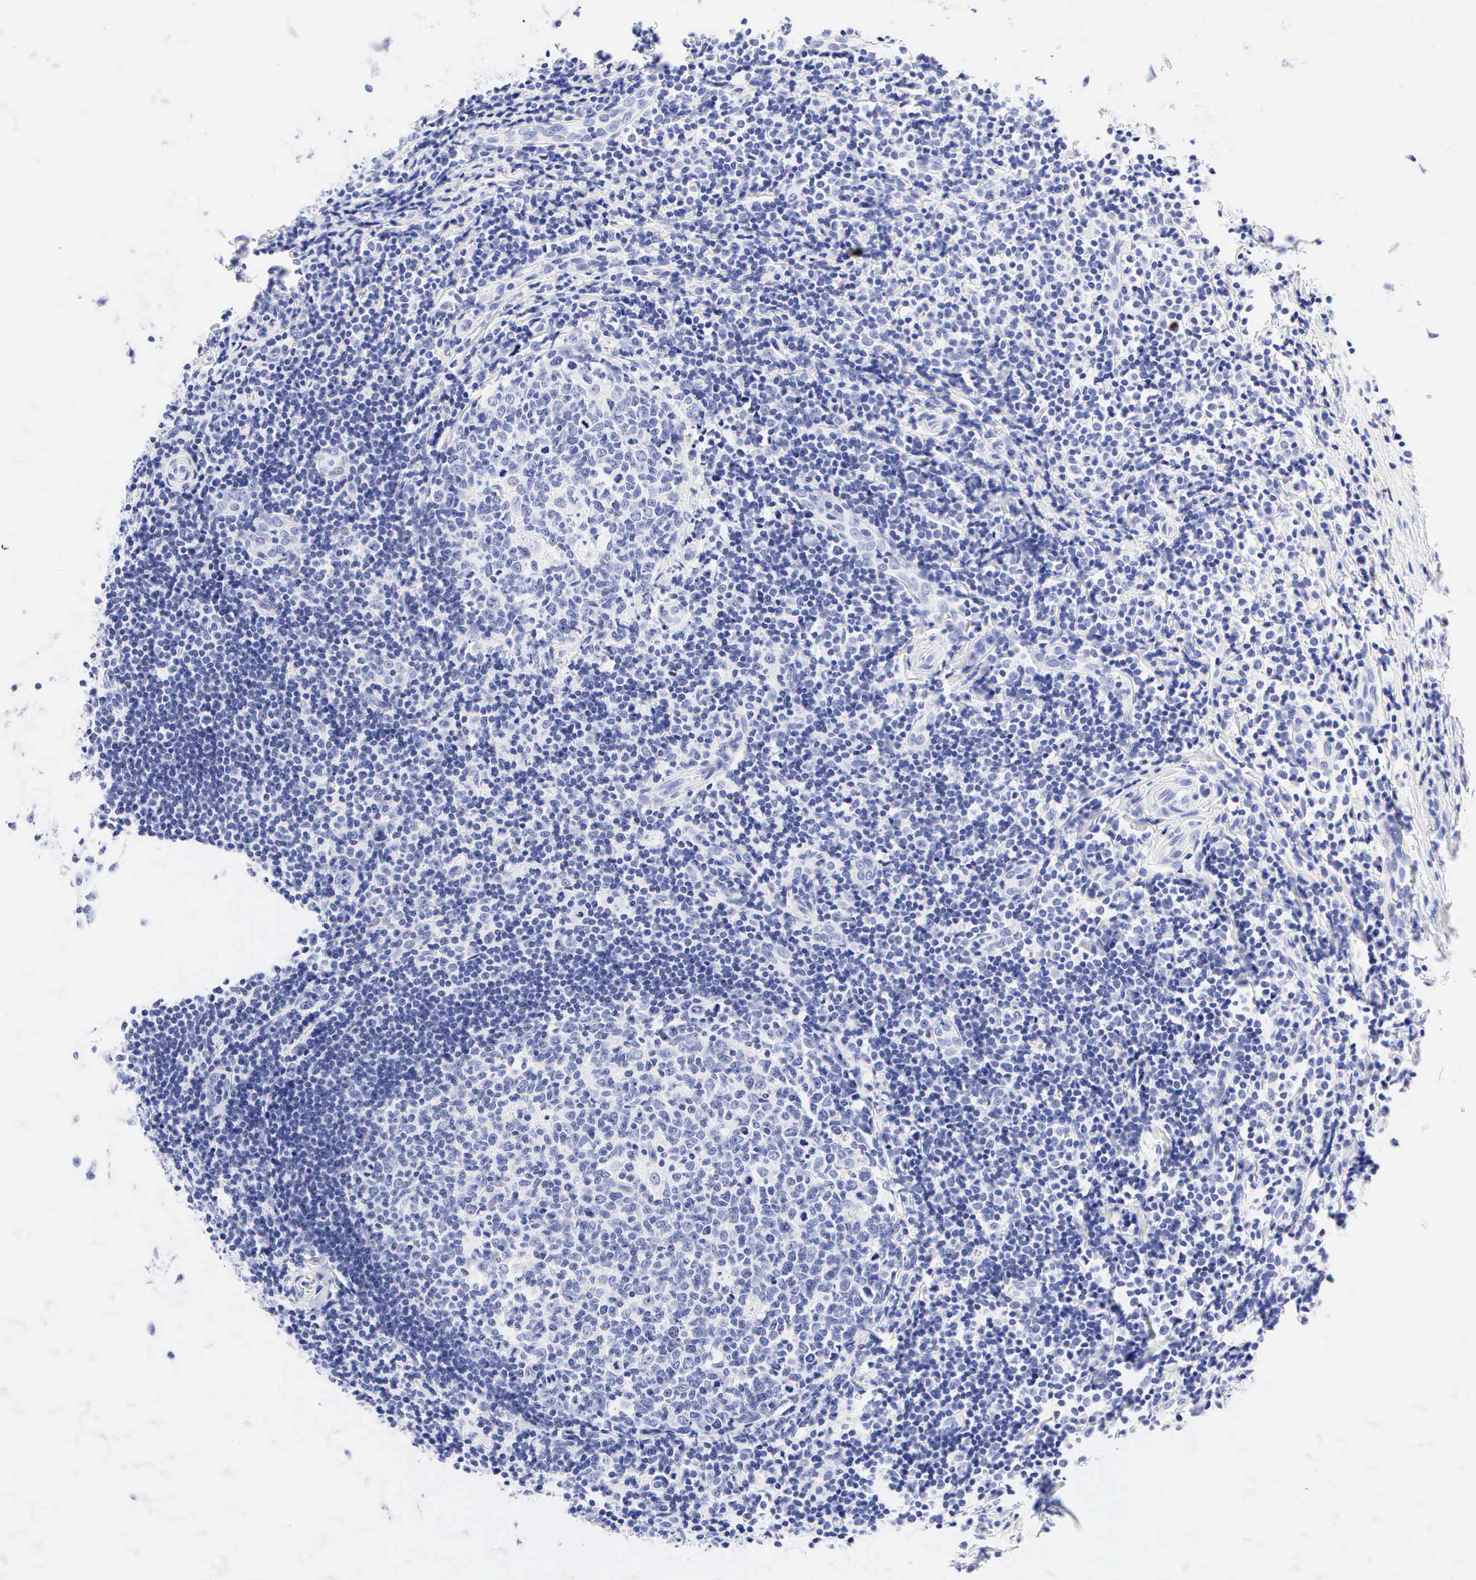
{"staining": {"intensity": "negative", "quantity": "none", "location": "none"}, "tissue": "tonsil", "cell_type": "Germinal center cells", "image_type": "normal", "snomed": [{"axis": "morphology", "description": "Normal tissue, NOS"}, {"axis": "topography", "description": "Tonsil"}], "caption": "This image is of benign tonsil stained with immunohistochemistry to label a protein in brown with the nuclei are counter-stained blue. There is no positivity in germinal center cells. Brightfield microscopy of IHC stained with DAB (brown) and hematoxylin (blue), captured at high magnification.", "gene": "KRT20", "patient": {"sex": "female", "age": 41}}